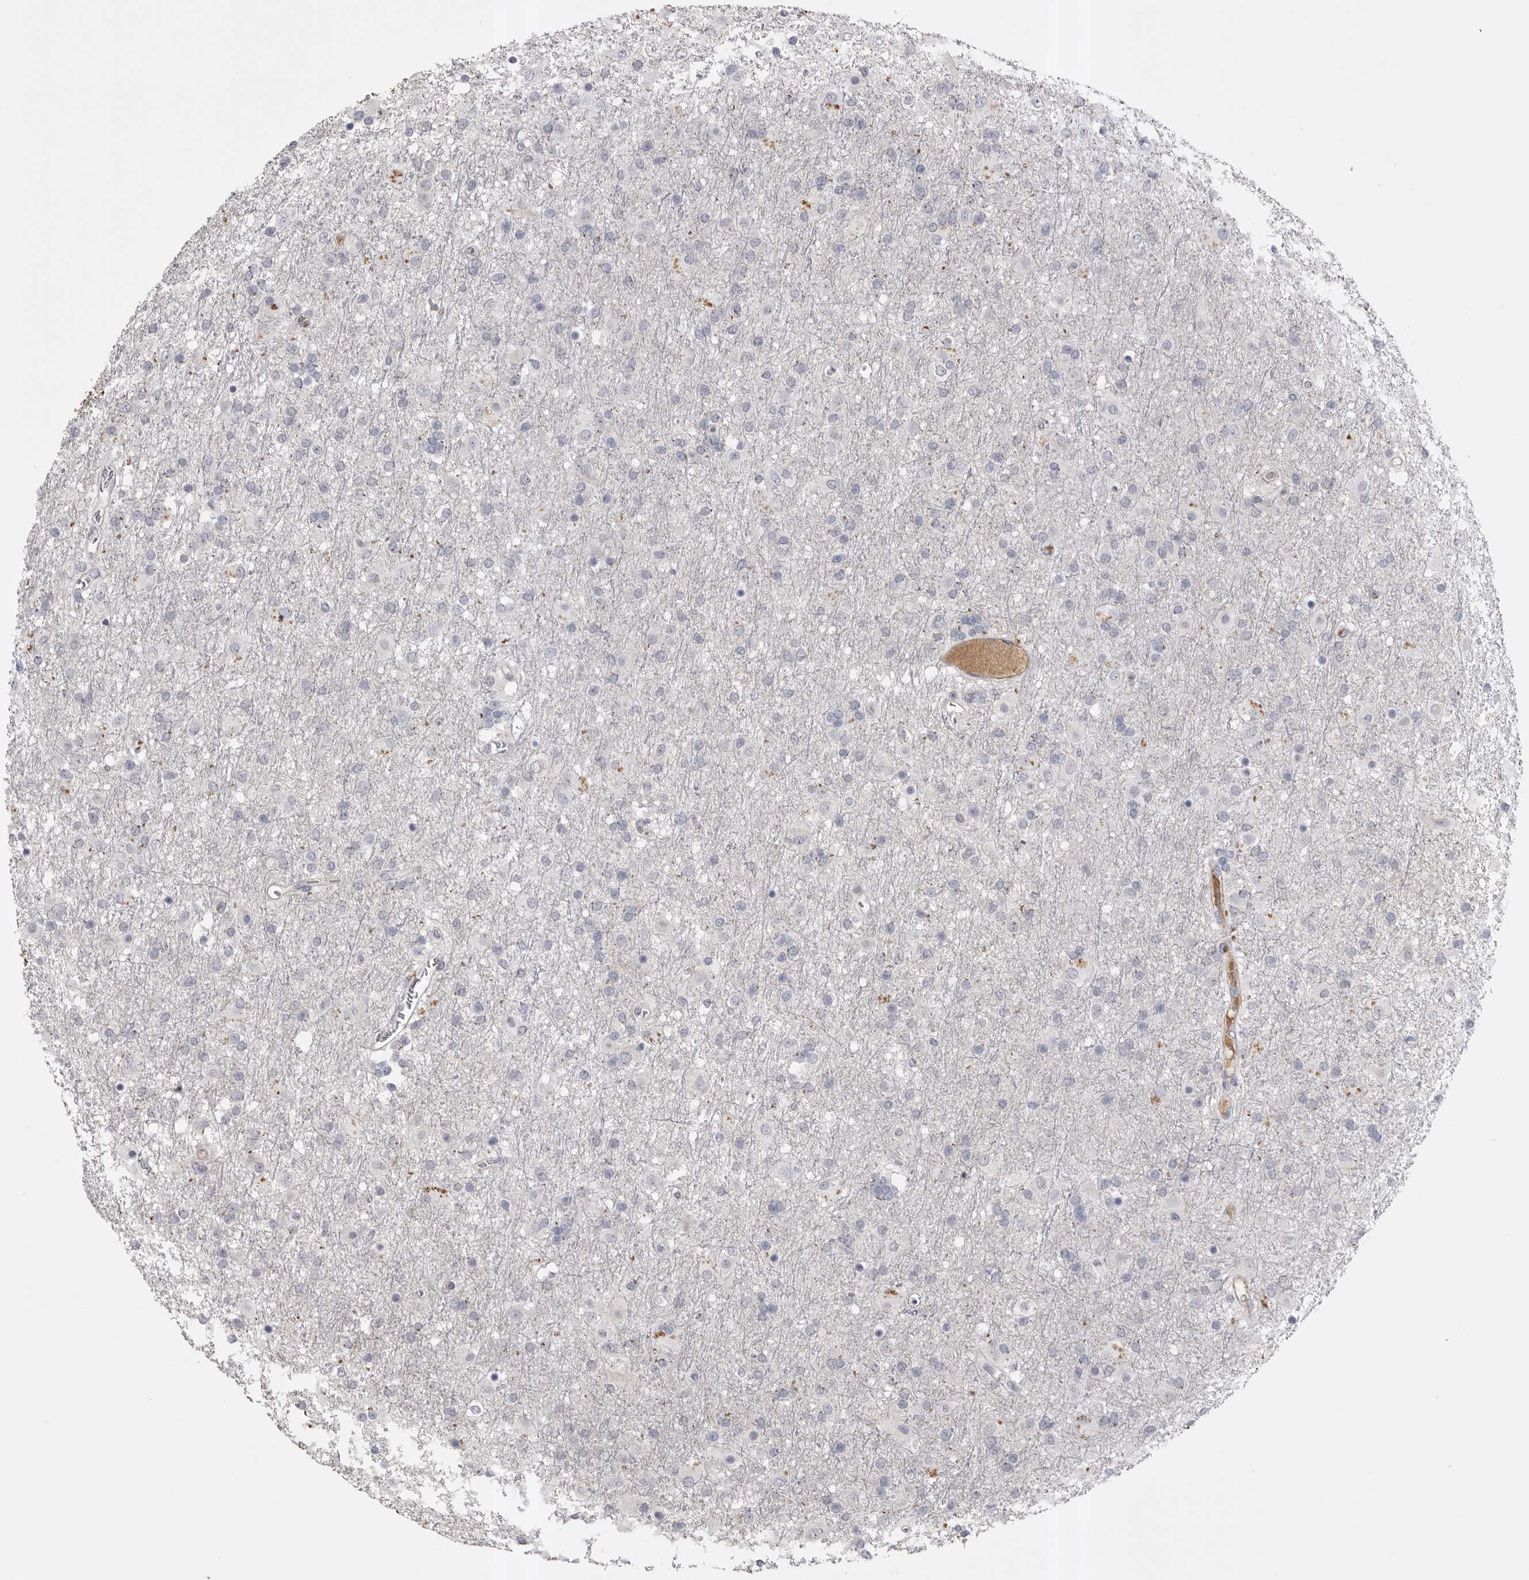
{"staining": {"intensity": "negative", "quantity": "none", "location": "none"}, "tissue": "glioma", "cell_type": "Tumor cells", "image_type": "cancer", "snomed": [{"axis": "morphology", "description": "Glioma, malignant, Low grade"}, {"axis": "topography", "description": "Brain"}], "caption": "Human malignant glioma (low-grade) stained for a protein using immunohistochemistry reveals no positivity in tumor cells.", "gene": "AHSG", "patient": {"sex": "male", "age": 65}}